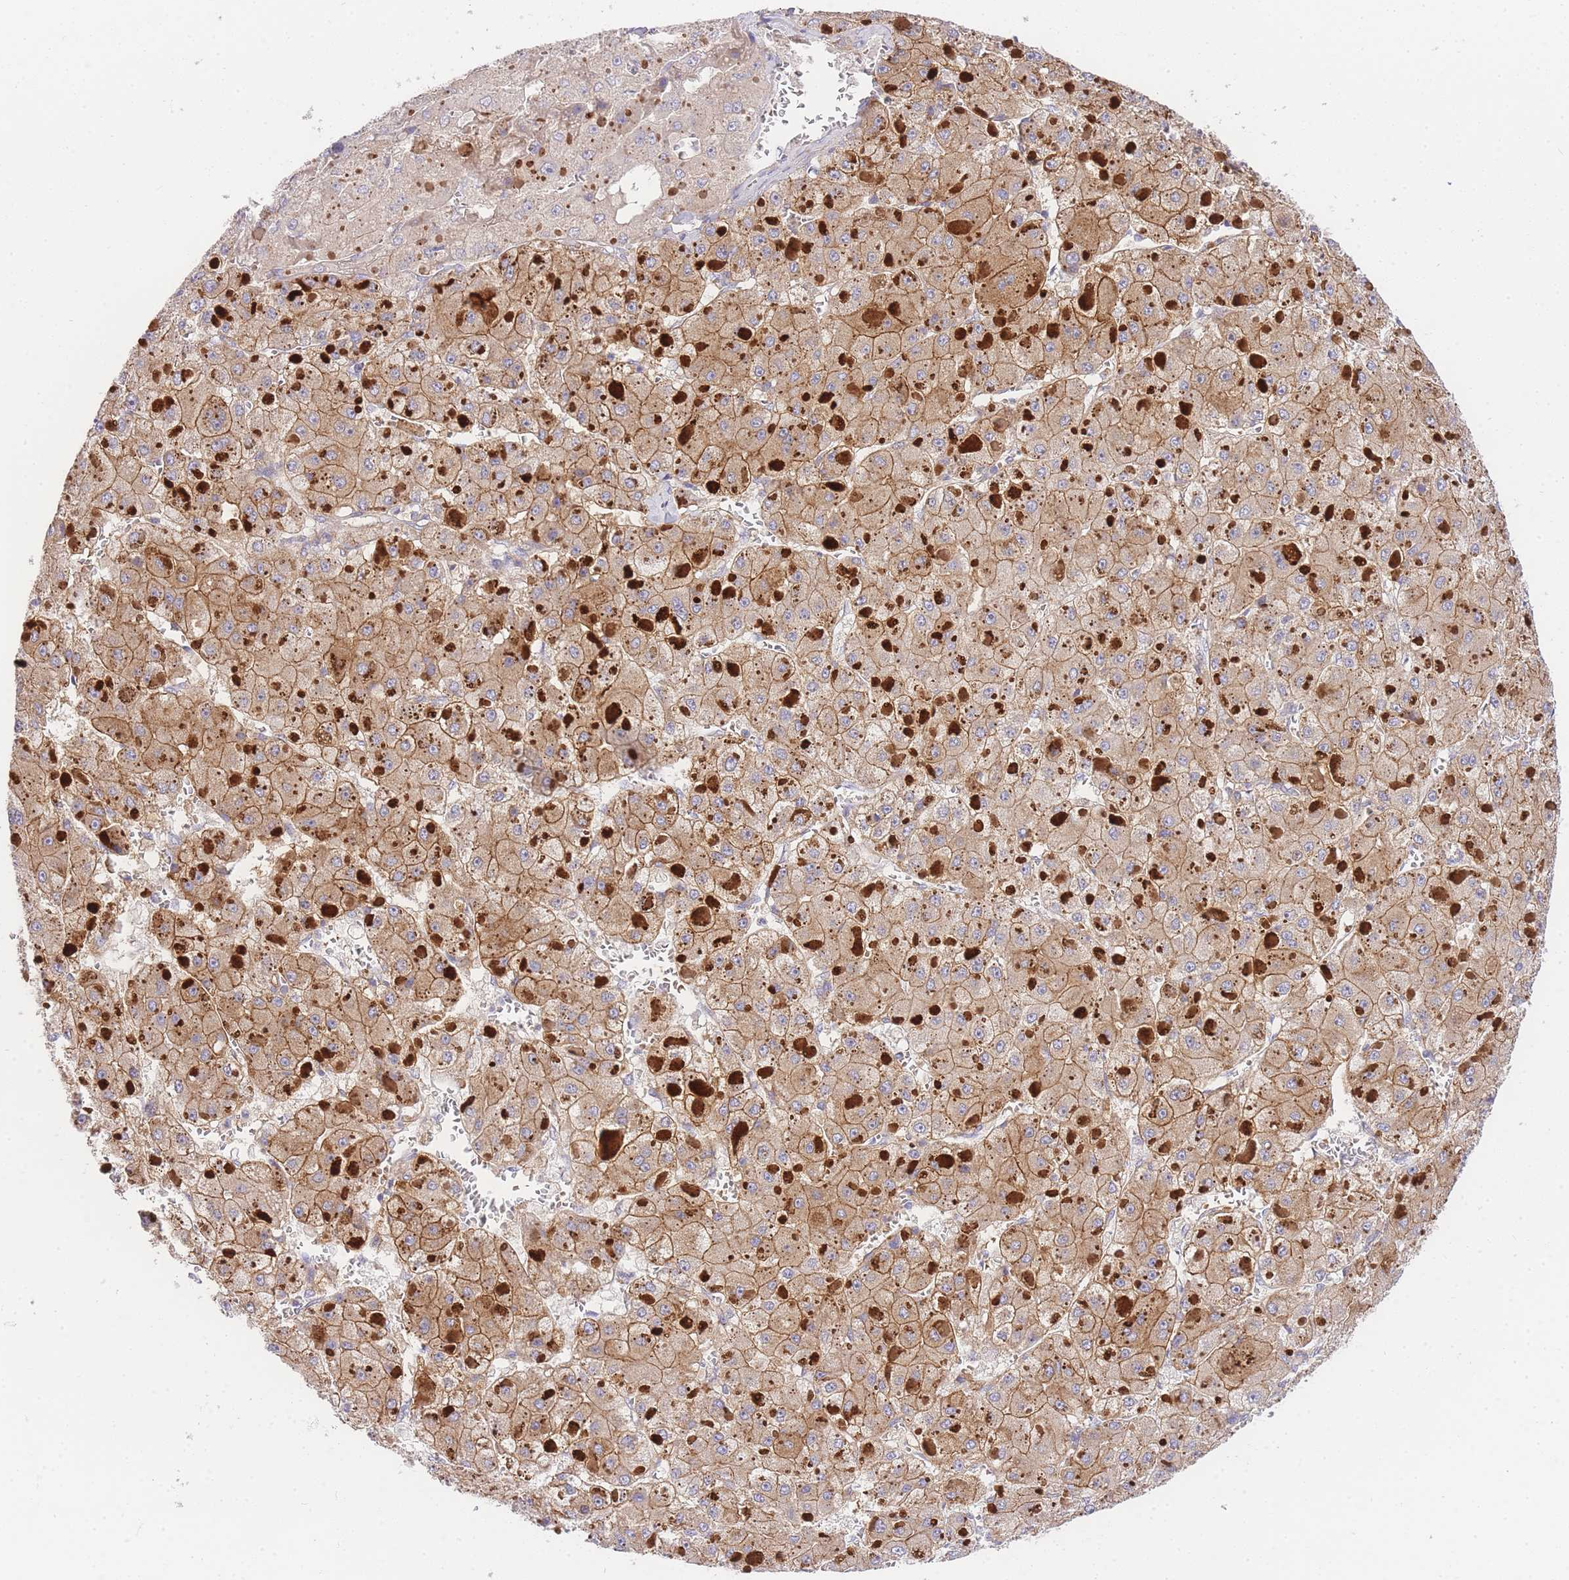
{"staining": {"intensity": "moderate", "quantity": "25%-75%", "location": "cytoplasmic/membranous"}, "tissue": "liver cancer", "cell_type": "Tumor cells", "image_type": "cancer", "snomed": [{"axis": "morphology", "description": "Carcinoma, Hepatocellular, NOS"}, {"axis": "topography", "description": "Liver"}], "caption": "Protein positivity by immunohistochemistry (IHC) shows moderate cytoplasmic/membranous staining in approximately 25%-75% of tumor cells in hepatocellular carcinoma (liver).", "gene": "INSYN2B", "patient": {"sex": "female", "age": 73}}